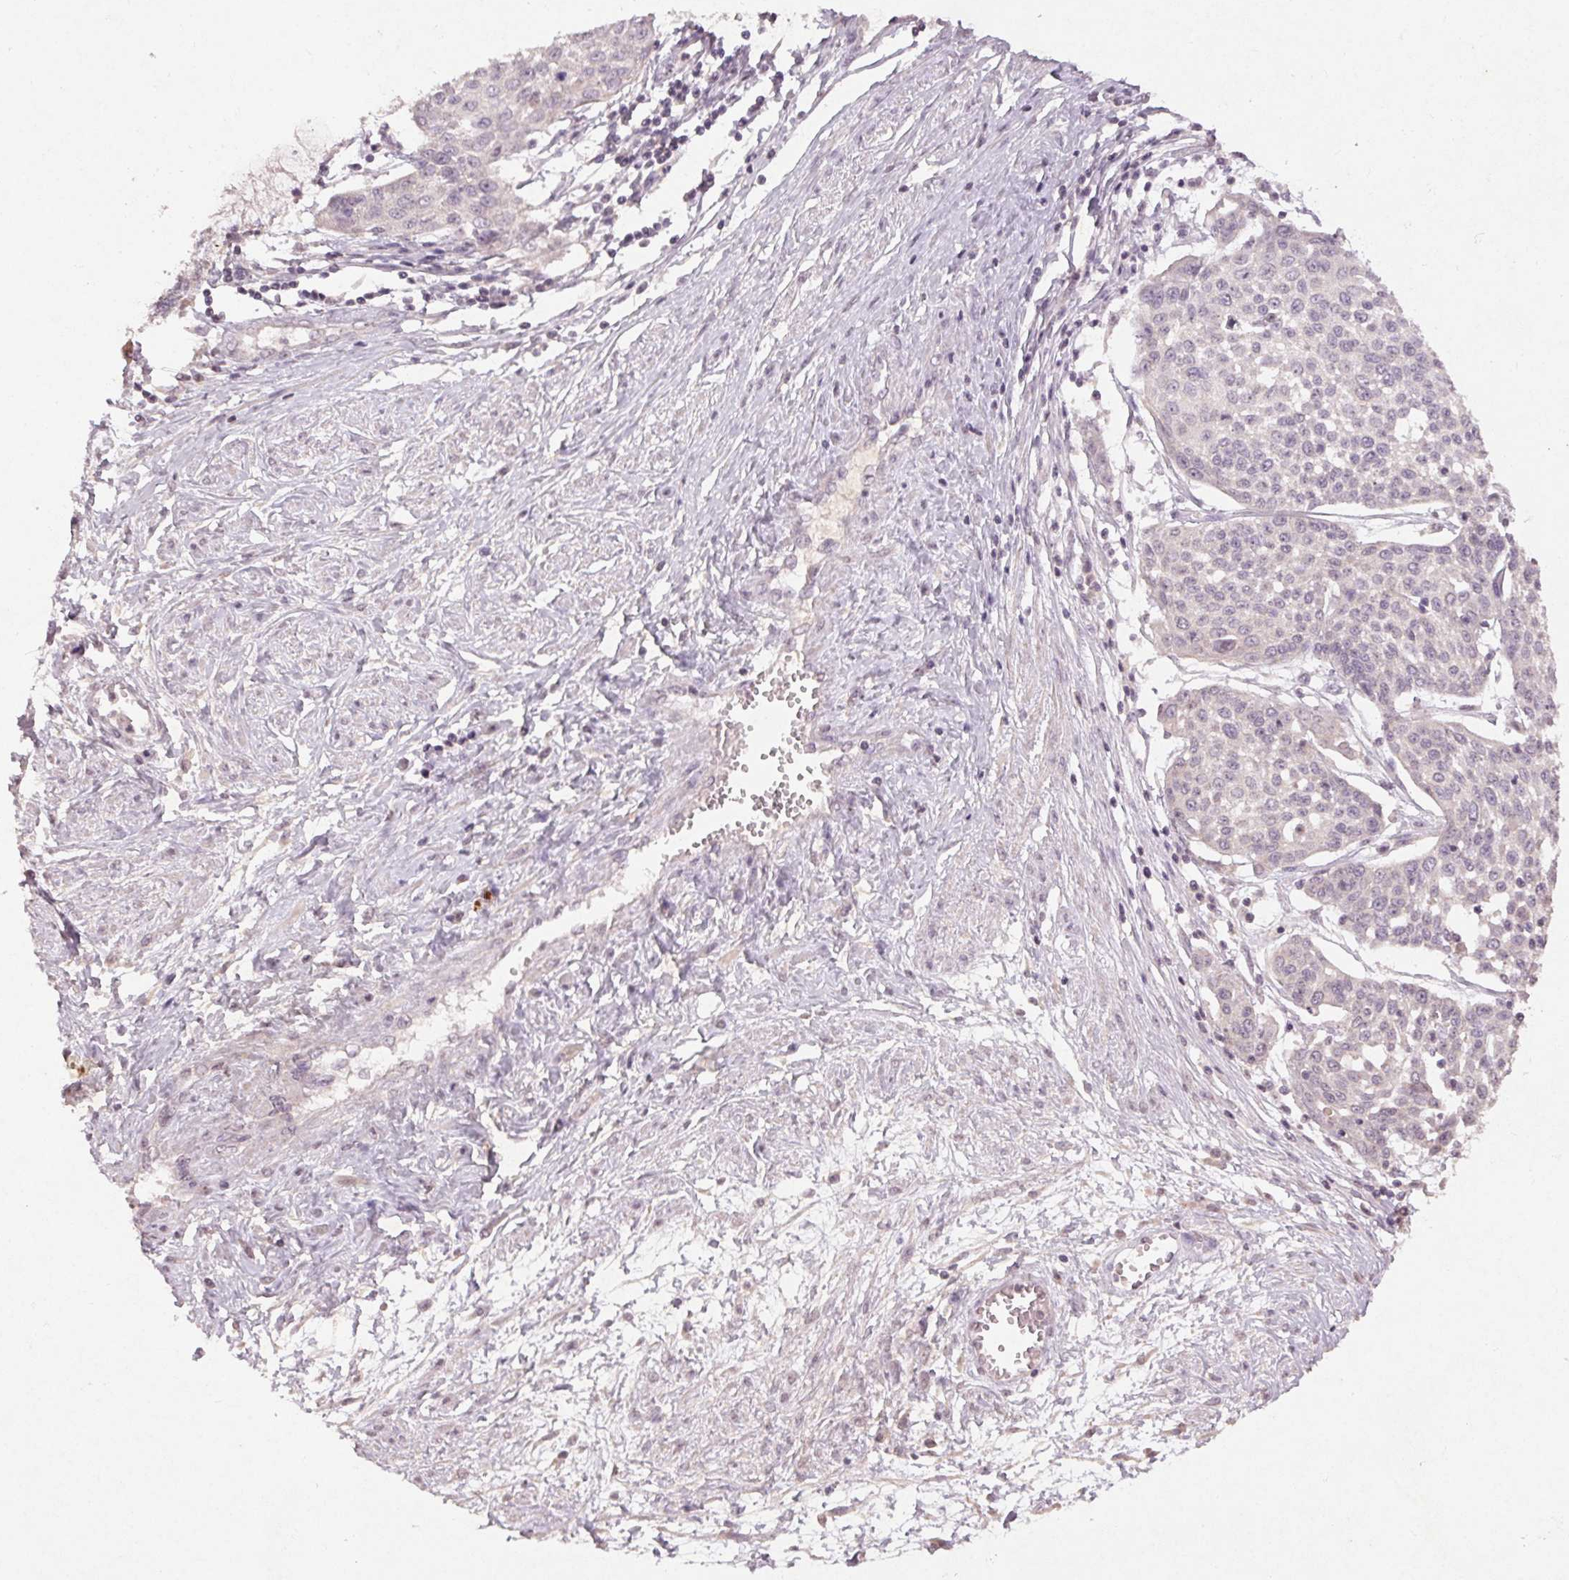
{"staining": {"intensity": "negative", "quantity": "none", "location": "none"}, "tissue": "cervical cancer", "cell_type": "Tumor cells", "image_type": "cancer", "snomed": [{"axis": "morphology", "description": "Squamous cell carcinoma, NOS"}, {"axis": "topography", "description": "Cervix"}], "caption": "Human cervical cancer stained for a protein using immunohistochemistry reveals no expression in tumor cells.", "gene": "KLRC3", "patient": {"sex": "female", "age": 34}}